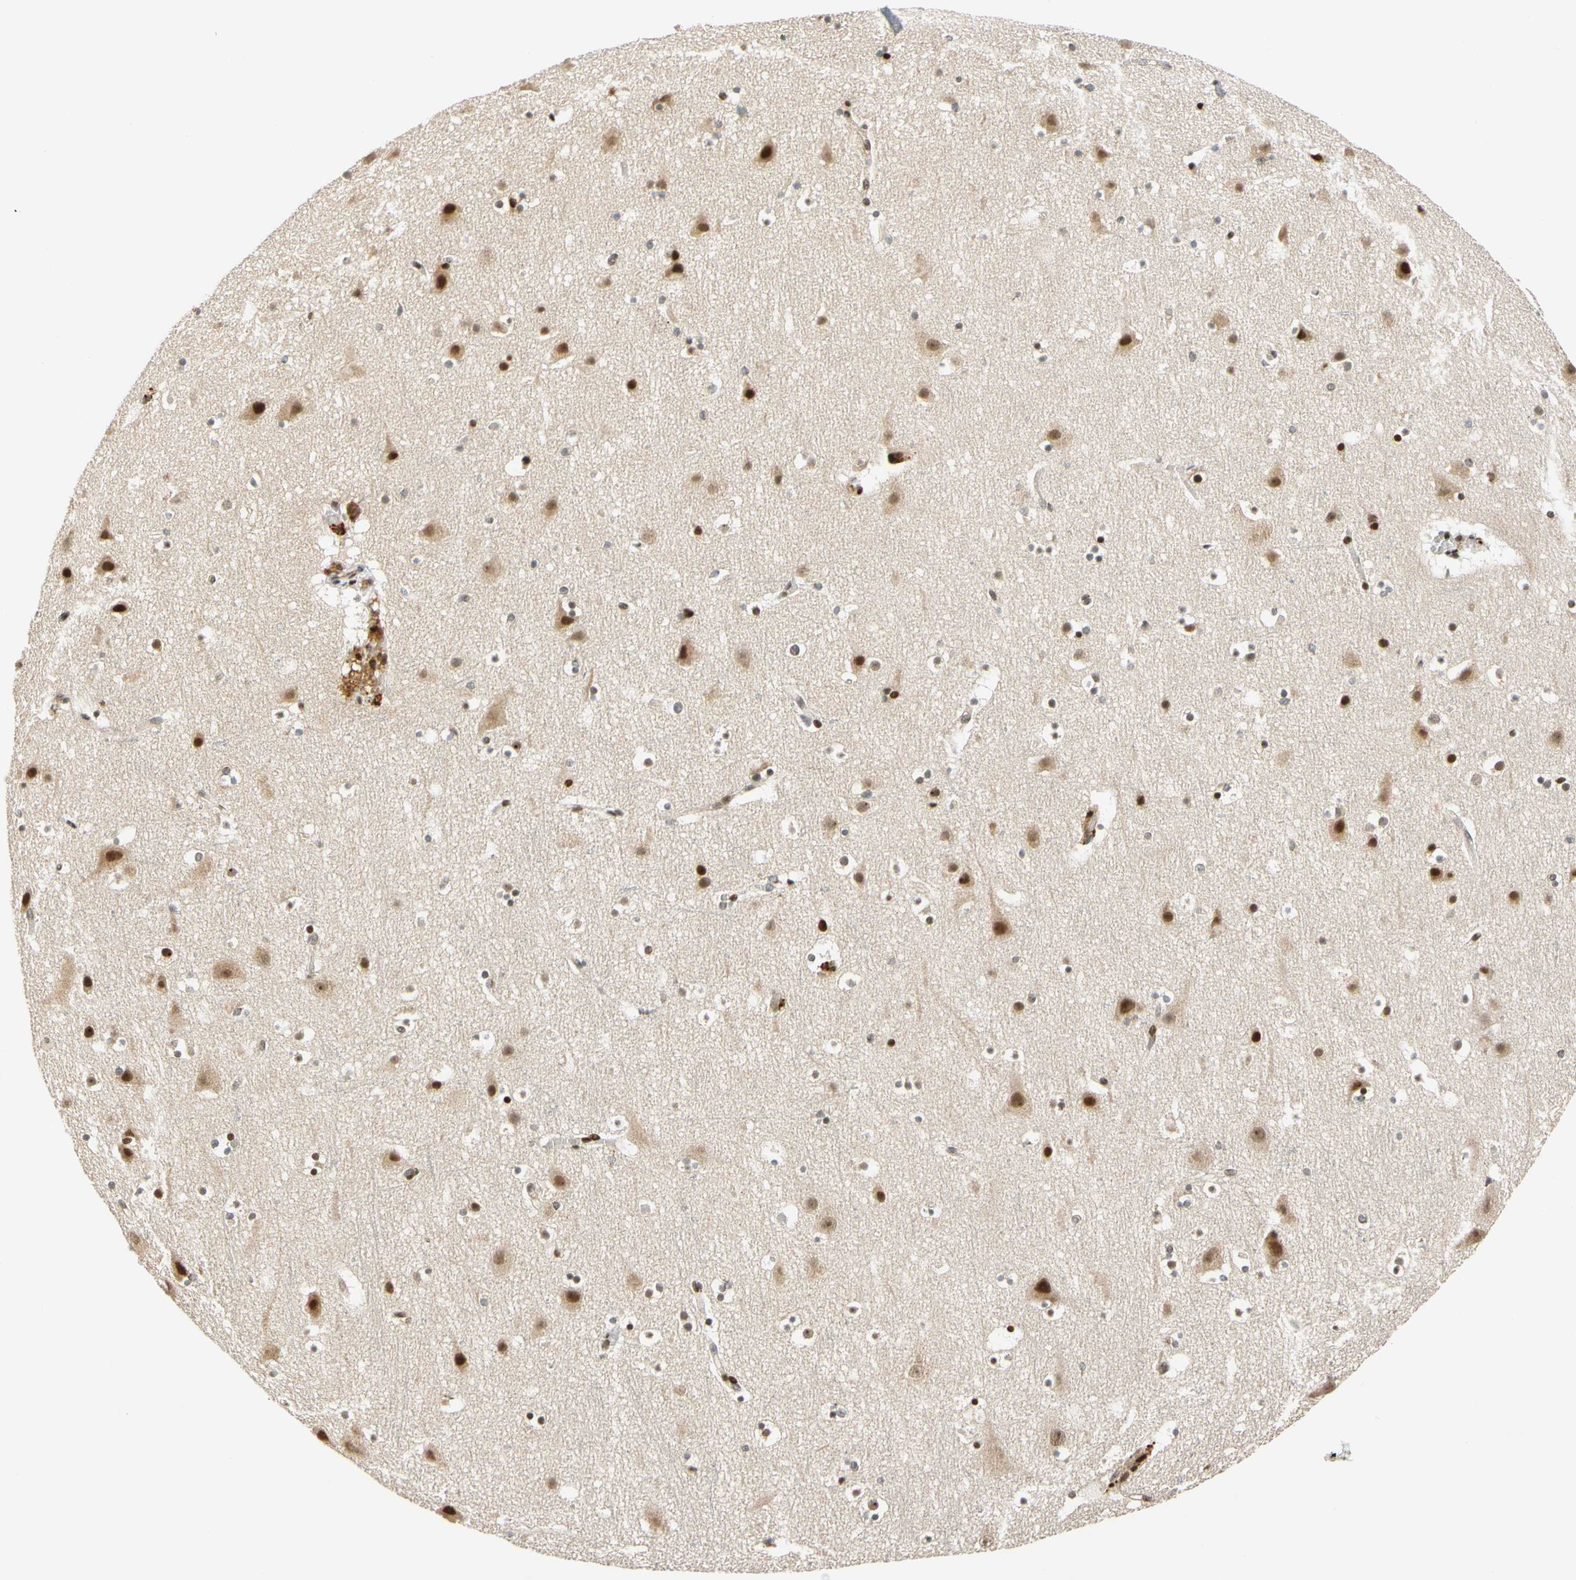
{"staining": {"intensity": "weak", "quantity": ">75%", "location": "cytoplasmic/membranous"}, "tissue": "cerebral cortex", "cell_type": "Endothelial cells", "image_type": "normal", "snomed": [{"axis": "morphology", "description": "Normal tissue, NOS"}, {"axis": "topography", "description": "Cerebral cortex"}], "caption": "Weak cytoplasmic/membranous staining for a protein is appreciated in about >75% of endothelial cells of normal cerebral cortex using immunohistochemistry (IHC).", "gene": "CDK7", "patient": {"sex": "male", "age": 45}}